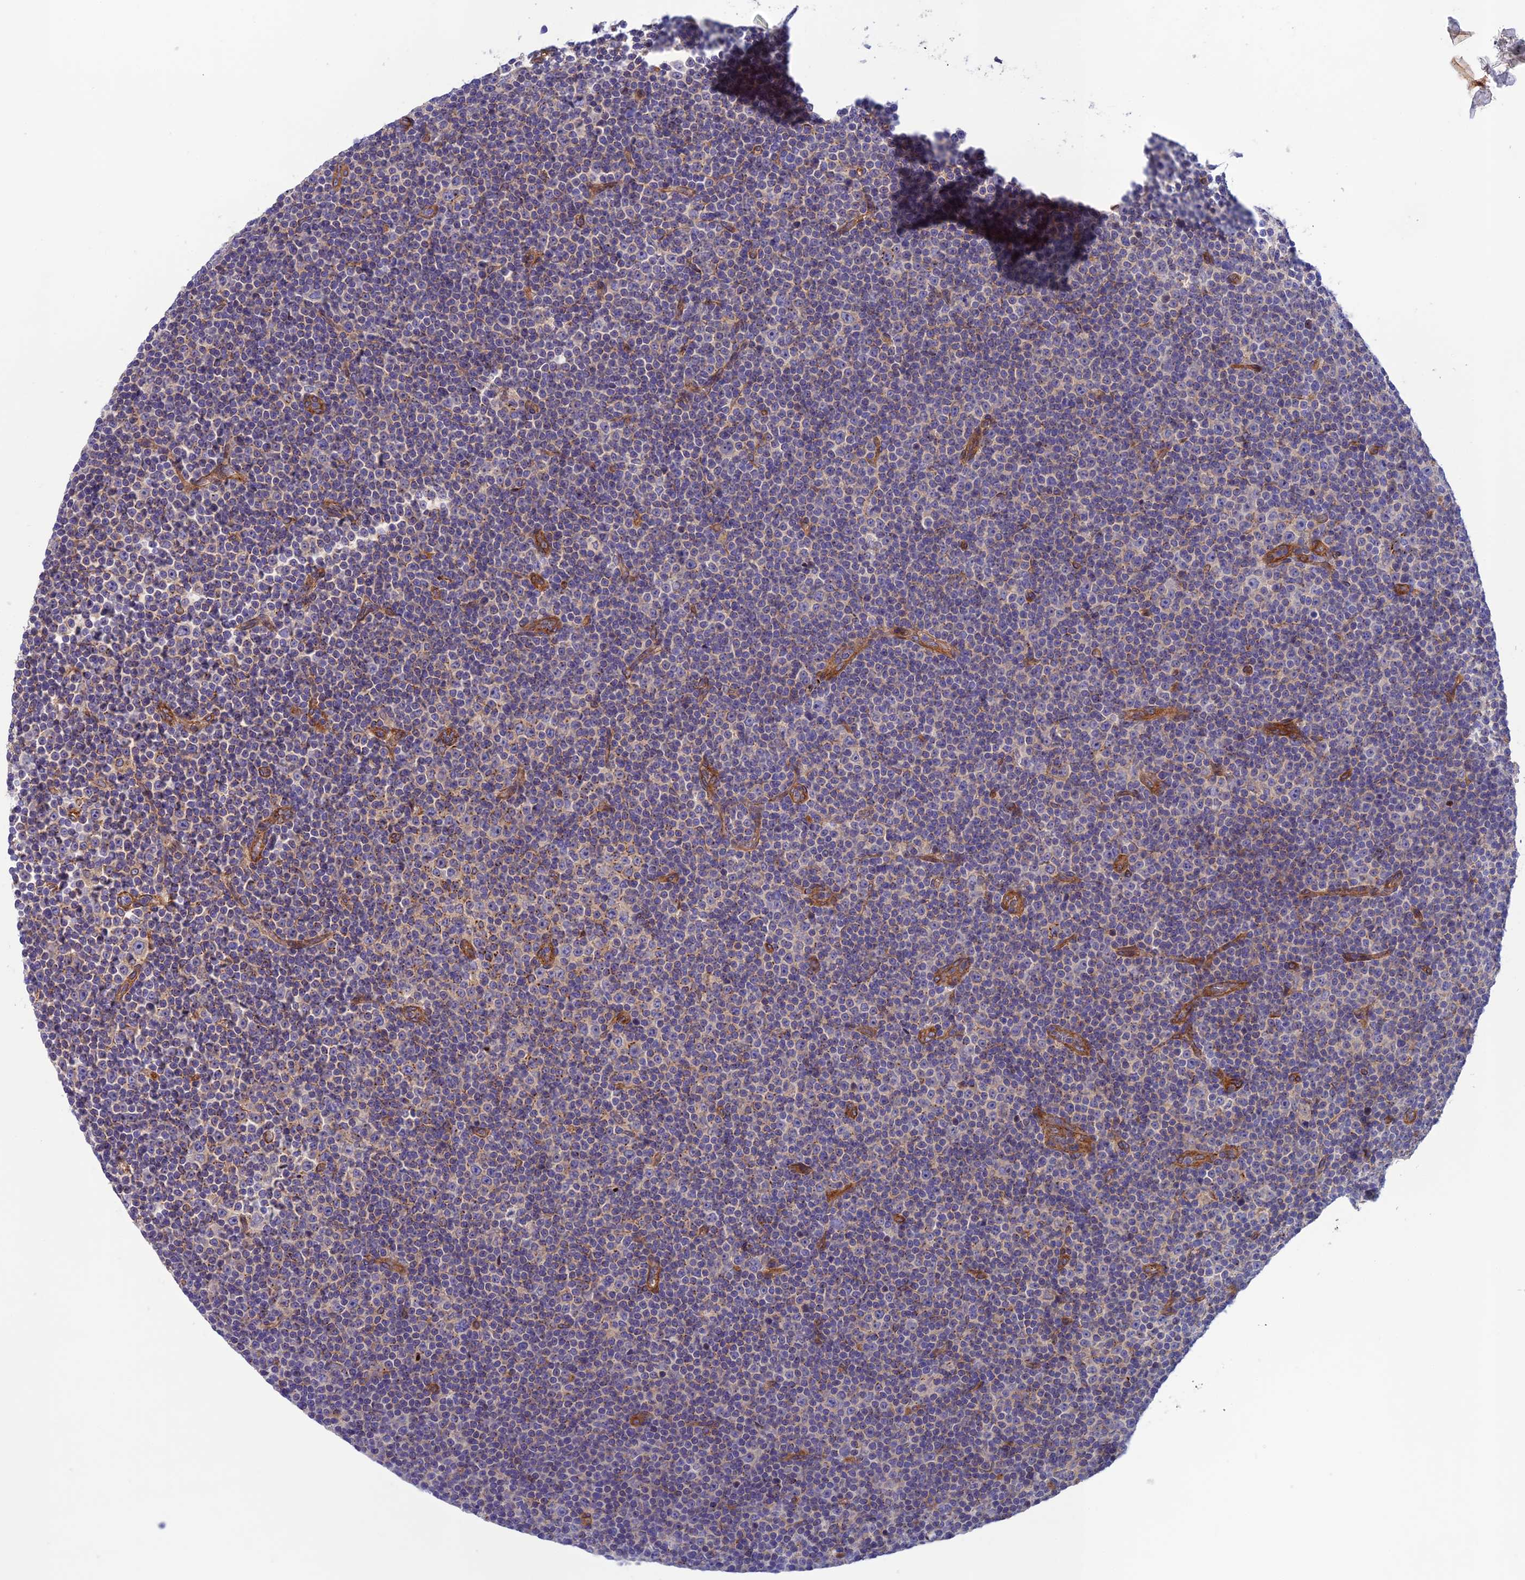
{"staining": {"intensity": "negative", "quantity": "none", "location": "none"}, "tissue": "lymphoma", "cell_type": "Tumor cells", "image_type": "cancer", "snomed": [{"axis": "morphology", "description": "Malignant lymphoma, non-Hodgkin's type, Low grade"}, {"axis": "topography", "description": "Lymph node"}], "caption": "This is an IHC image of lymphoma. There is no positivity in tumor cells.", "gene": "RALGAPA2", "patient": {"sex": "female", "age": 67}}